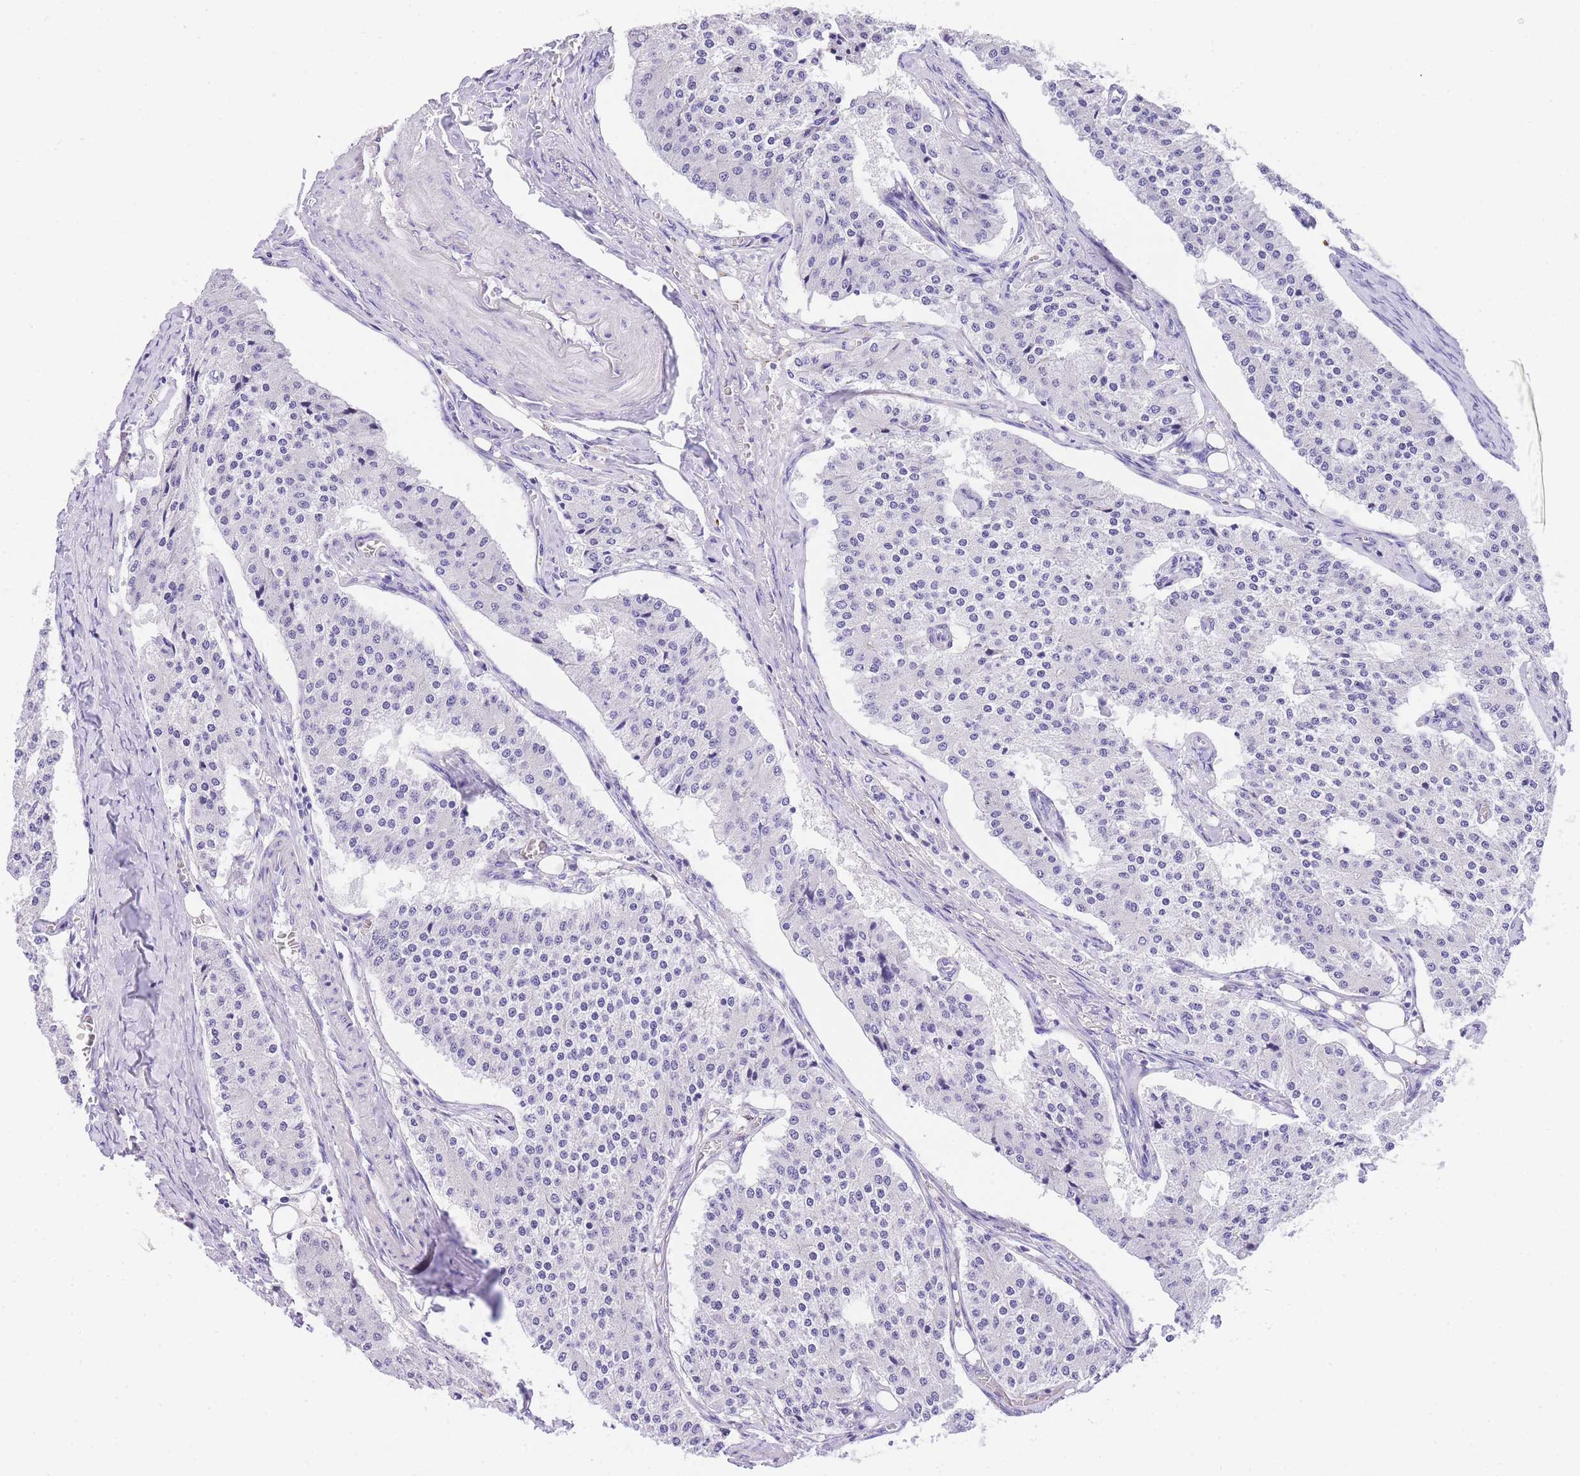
{"staining": {"intensity": "negative", "quantity": "none", "location": "none"}, "tissue": "carcinoid", "cell_type": "Tumor cells", "image_type": "cancer", "snomed": [{"axis": "morphology", "description": "Carcinoid, malignant, NOS"}, {"axis": "topography", "description": "Colon"}], "caption": "Carcinoid (malignant) was stained to show a protein in brown. There is no significant staining in tumor cells. Nuclei are stained in blue.", "gene": "NKD2", "patient": {"sex": "female", "age": 52}}